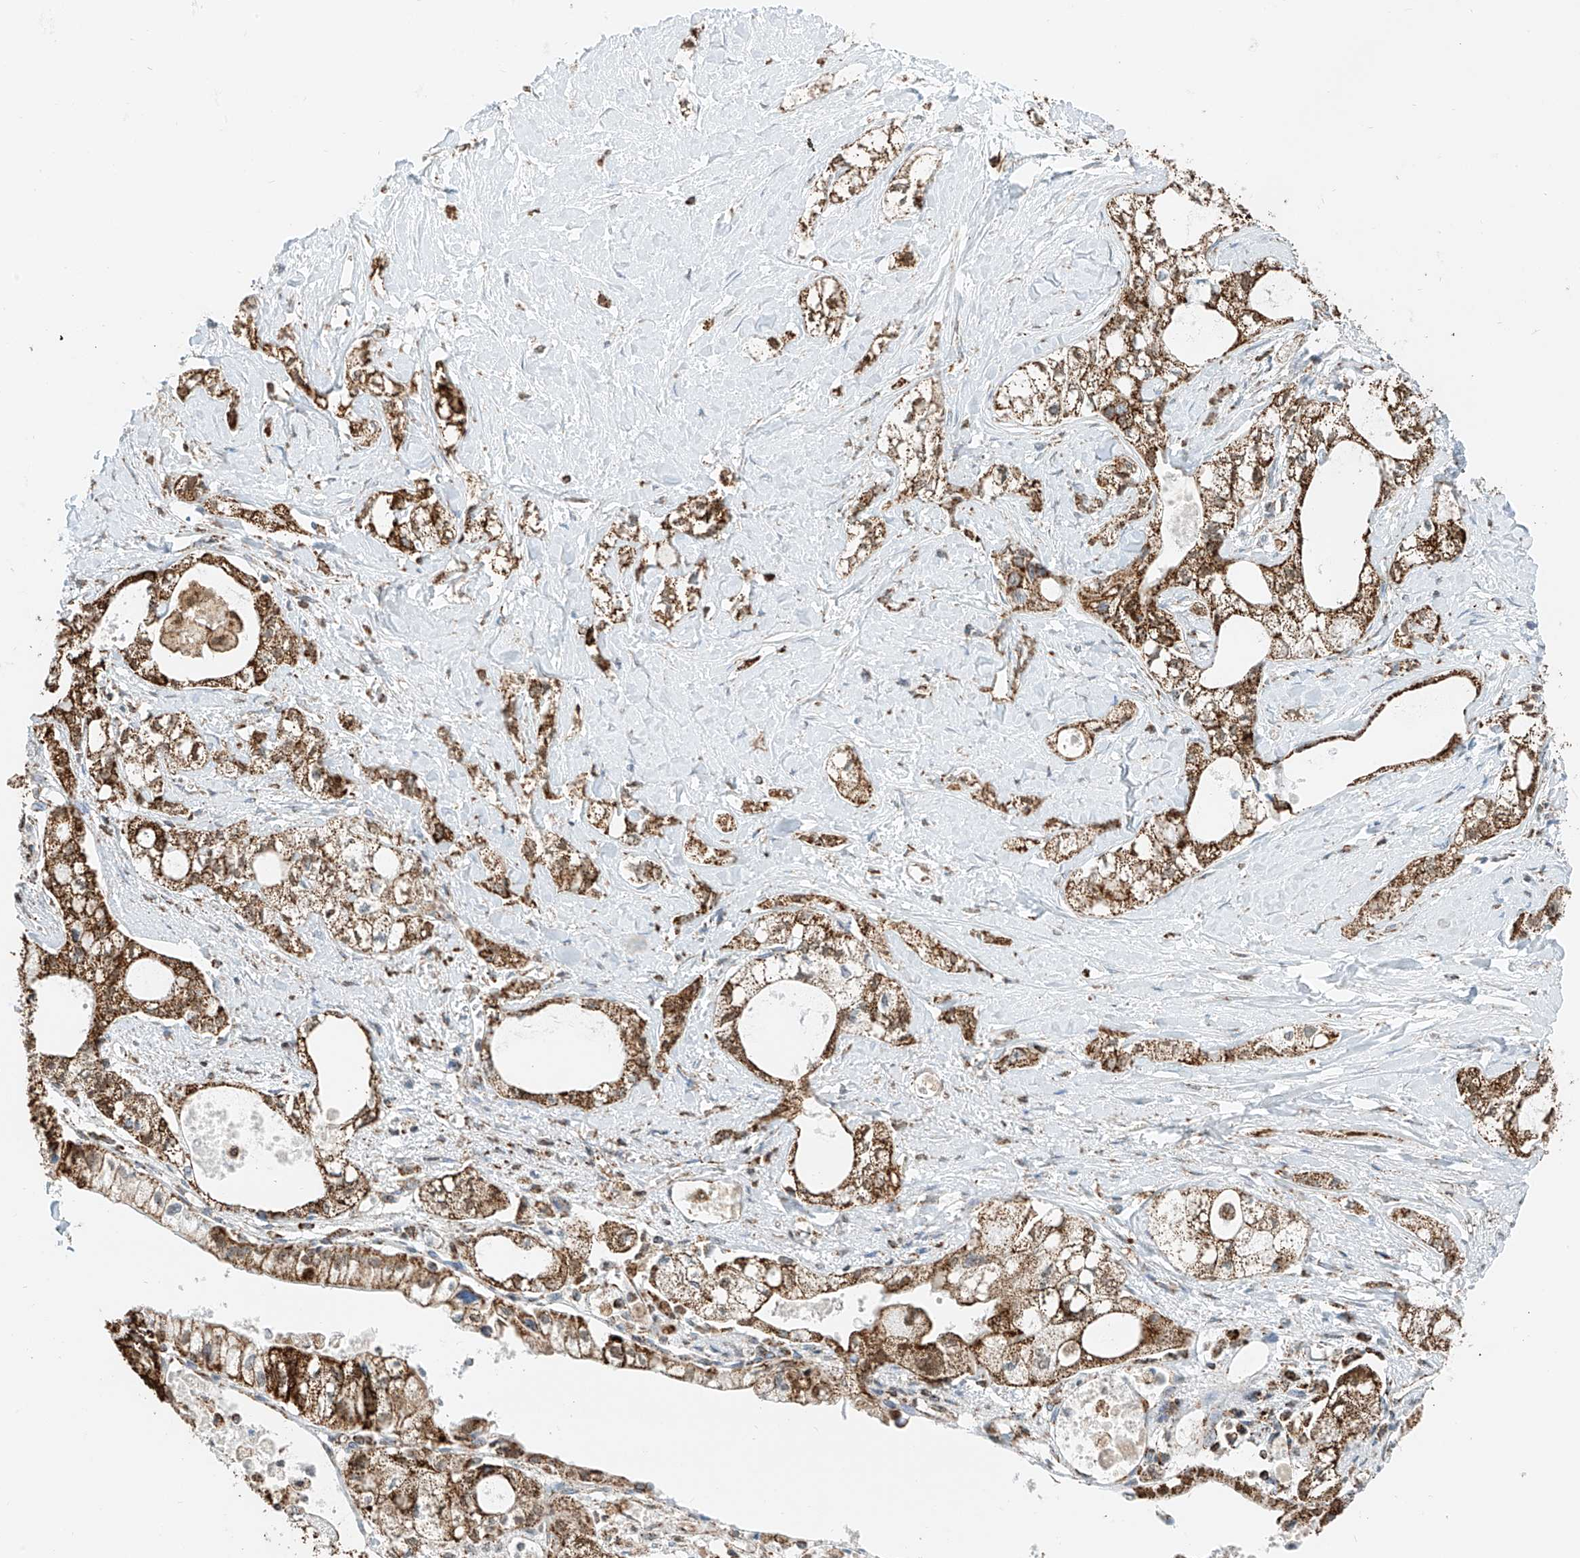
{"staining": {"intensity": "moderate", "quantity": ">75%", "location": "cytoplasmic/membranous"}, "tissue": "pancreatic cancer", "cell_type": "Tumor cells", "image_type": "cancer", "snomed": [{"axis": "morphology", "description": "Adenocarcinoma, NOS"}, {"axis": "topography", "description": "Pancreas"}], "caption": "This image shows IHC staining of pancreatic cancer (adenocarcinoma), with medium moderate cytoplasmic/membranous expression in about >75% of tumor cells.", "gene": "PPA2", "patient": {"sex": "male", "age": 70}}